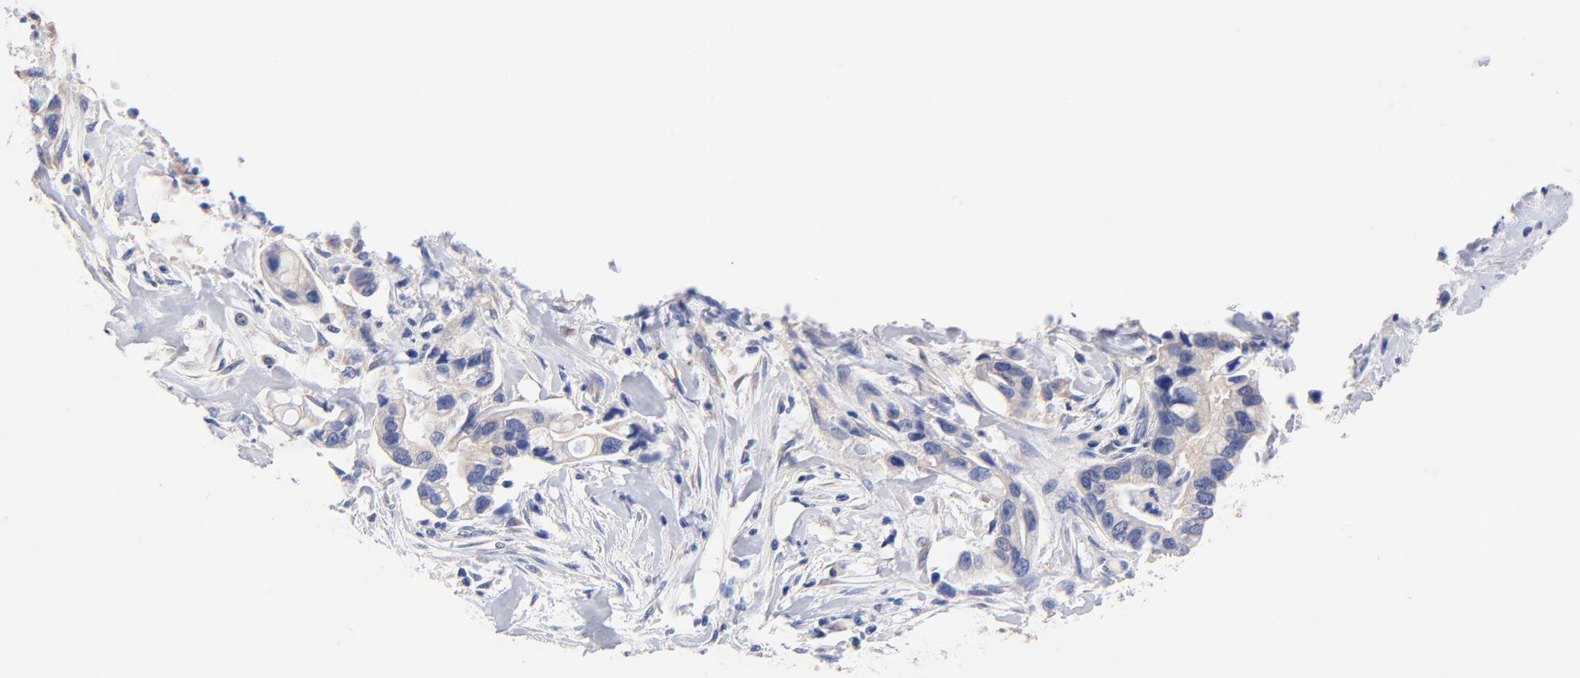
{"staining": {"intensity": "weak", "quantity": "<25%", "location": "cytoplasmic/membranous"}, "tissue": "pancreatic cancer", "cell_type": "Tumor cells", "image_type": "cancer", "snomed": [{"axis": "morphology", "description": "Adenocarcinoma, NOS"}, {"axis": "topography", "description": "Pancreas"}], "caption": "Adenocarcinoma (pancreatic) stained for a protein using IHC demonstrates no expression tumor cells.", "gene": "TNFRSF13C", "patient": {"sex": "male", "age": 70}}